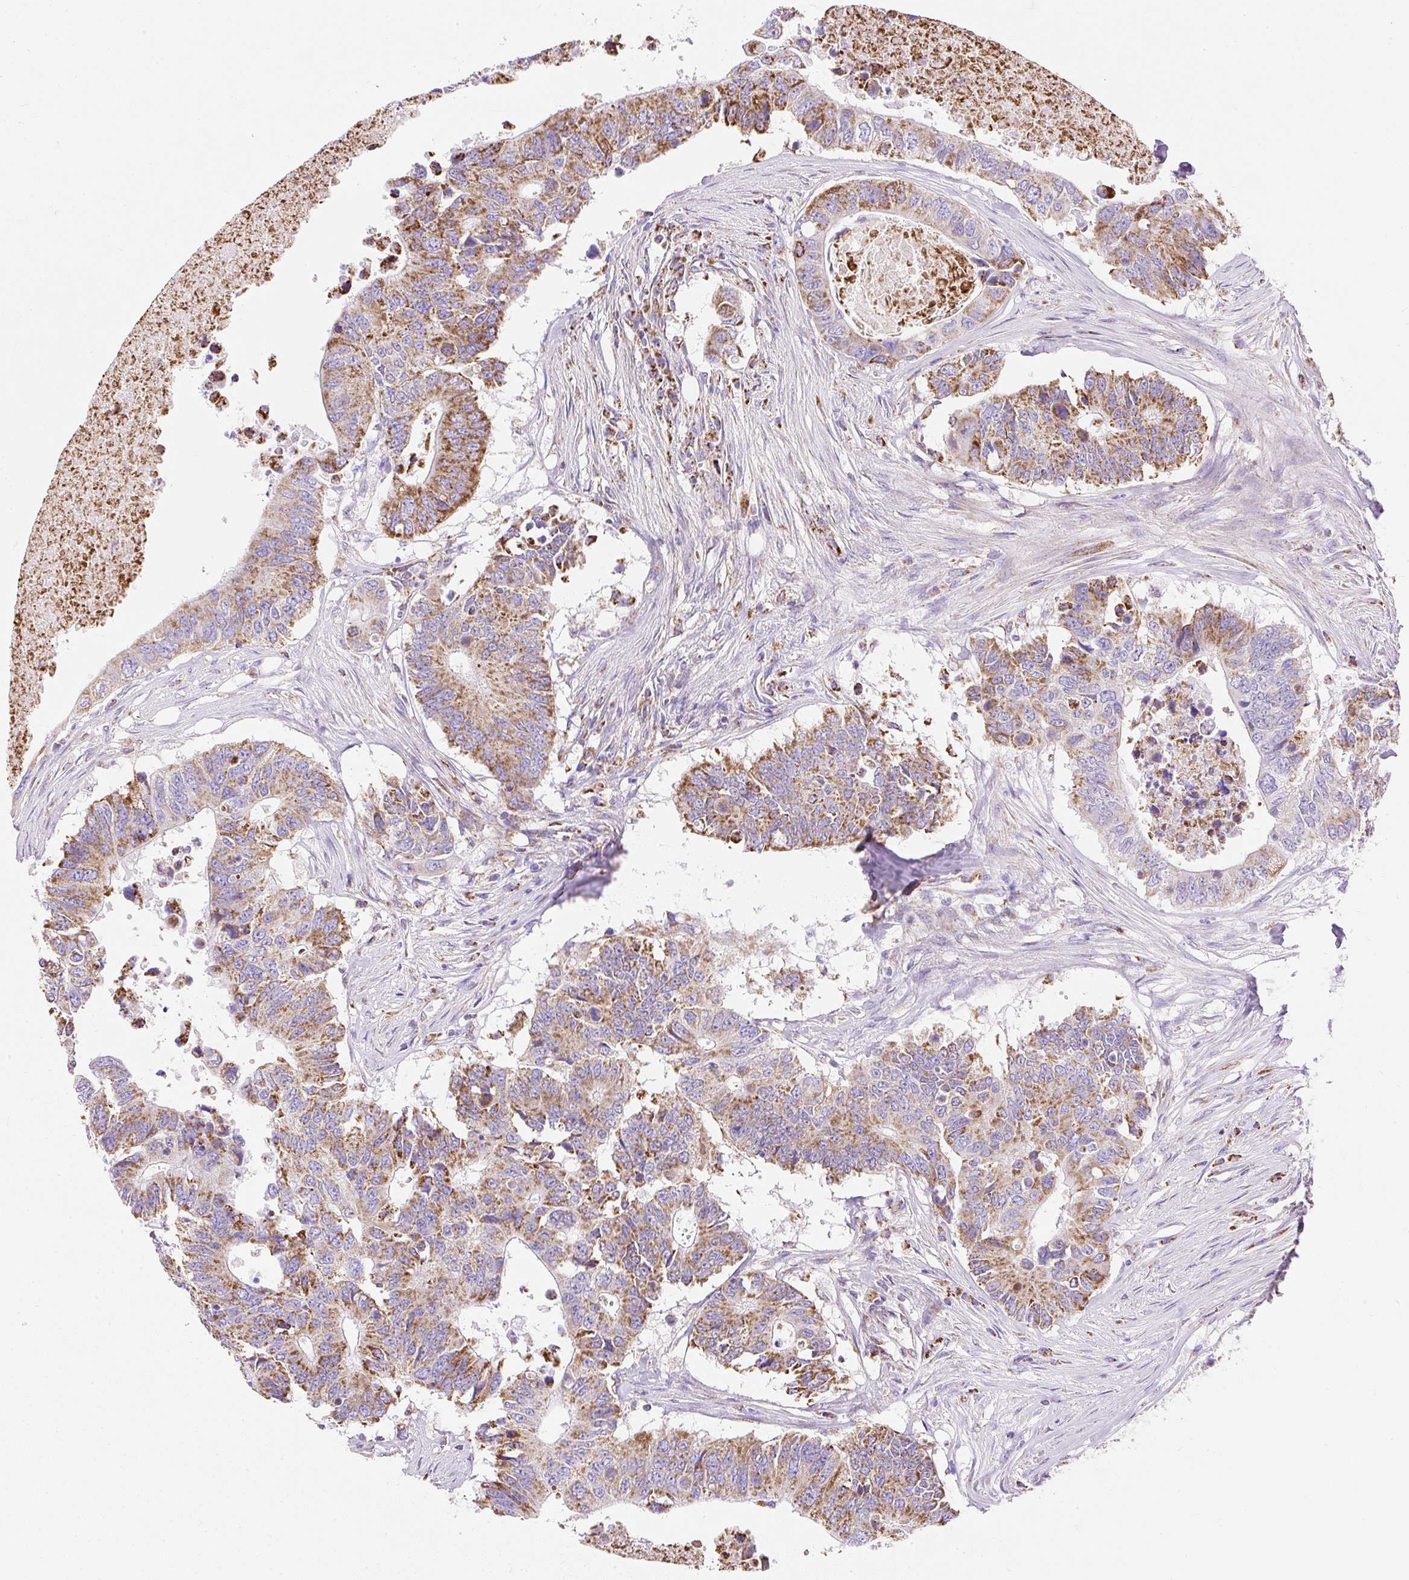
{"staining": {"intensity": "moderate", "quantity": ">75%", "location": "cytoplasmic/membranous"}, "tissue": "colorectal cancer", "cell_type": "Tumor cells", "image_type": "cancer", "snomed": [{"axis": "morphology", "description": "Adenocarcinoma, NOS"}, {"axis": "topography", "description": "Colon"}], "caption": "A medium amount of moderate cytoplasmic/membranous staining is present in about >75% of tumor cells in colorectal cancer tissue.", "gene": "DAAM2", "patient": {"sex": "male", "age": 71}}